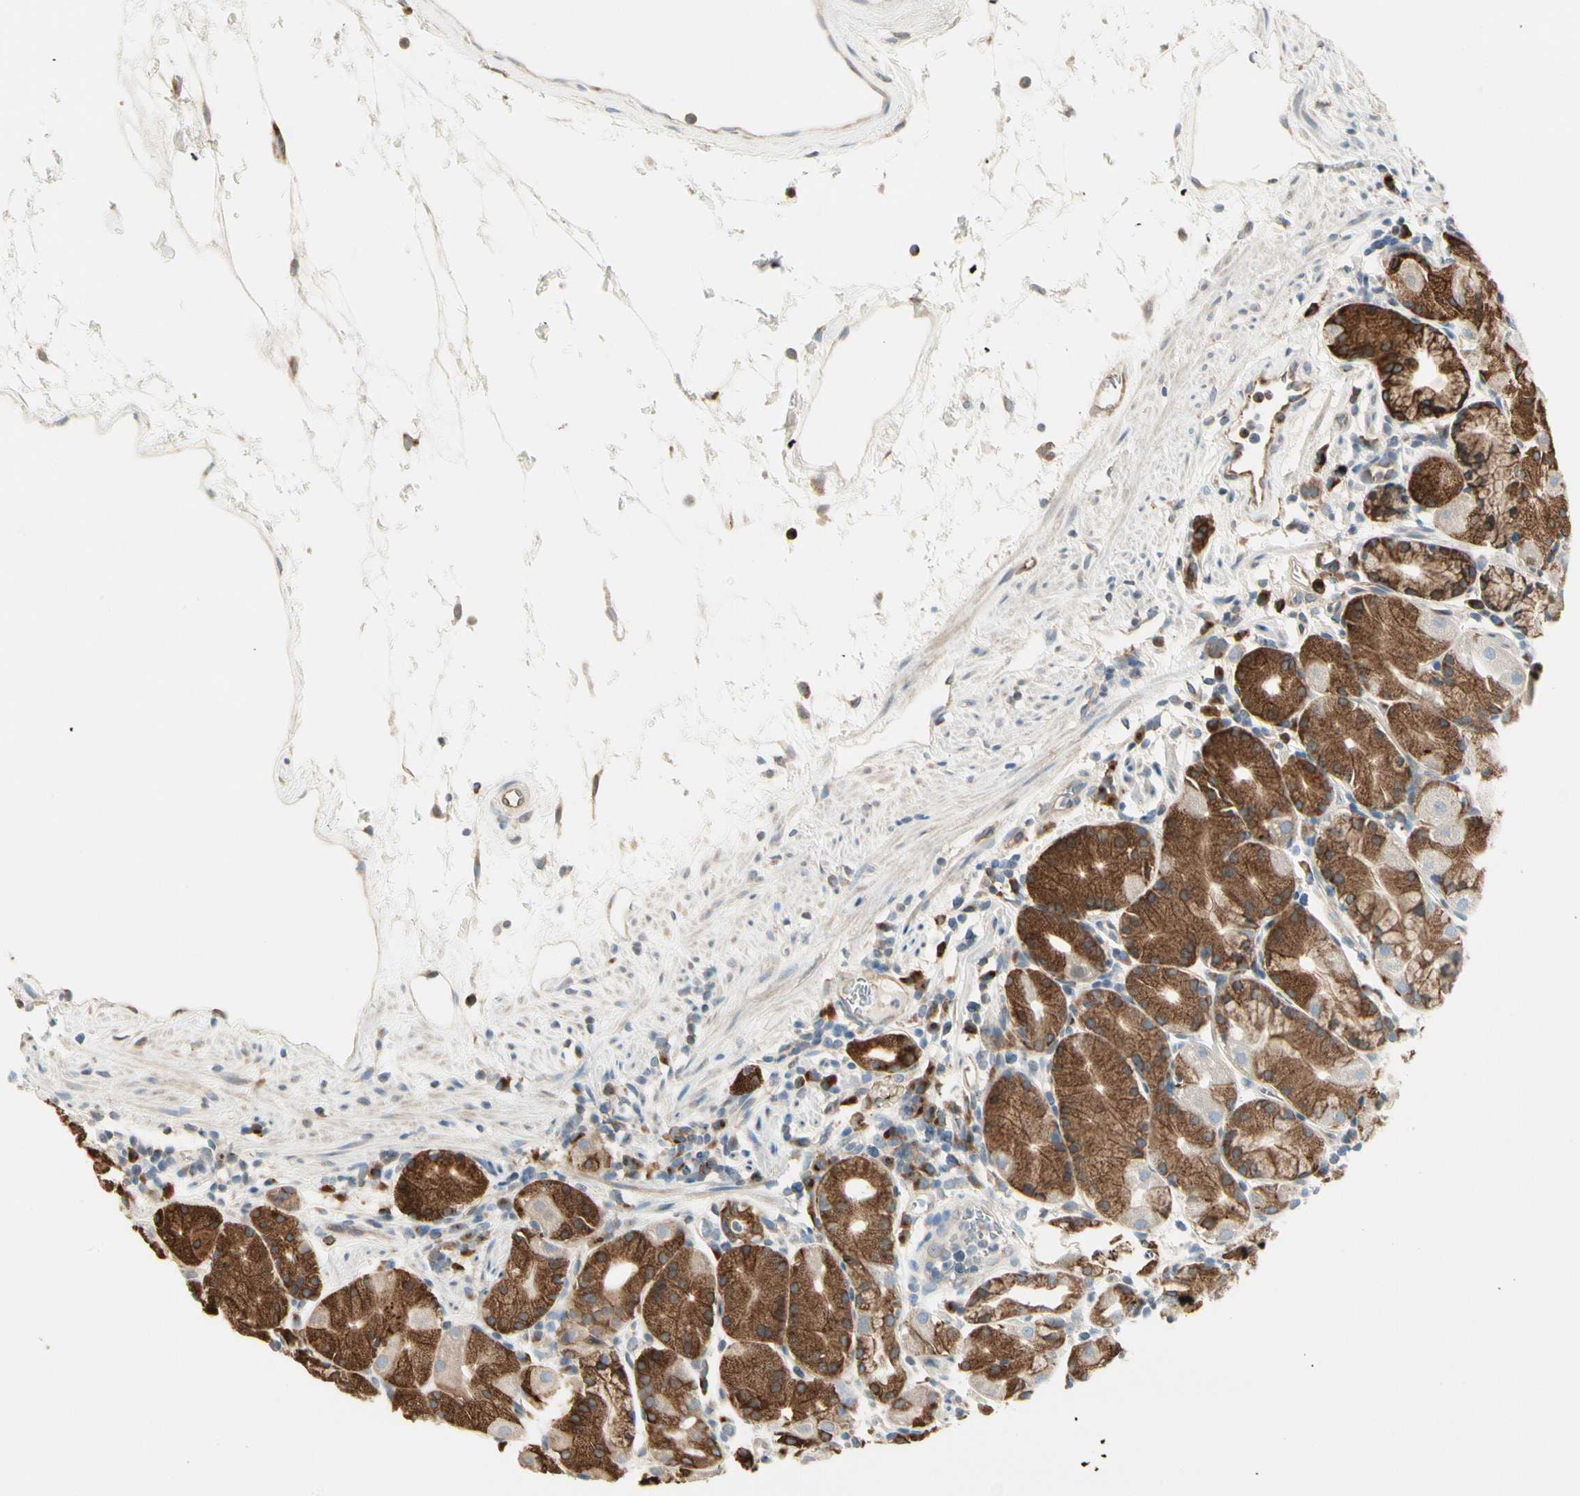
{"staining": {"intensity": "strong", "quantity": "25%-75%", "location": "cytoplasmic/membranous"}, "tissue": "stomach", "cell_type": "Glandular cells", "image_type": "normal", "snomed": [{"axis": "morphology", "description": "Normal tissue, NOS"}, {"axis": "topography", "description": "Stomach"}, {"axis": "topography", "description": "Stomach, lower"}], "caption": "Immunohistochemistry (DAB) staining of benign stomach demonstrates strong cytoplasmic/membranous protein staining in approximately 25%-75% of glandular cells. The protein is shown in brown color, while the nuclei are stained blue.", "gene": "NUCB2", "patient": {"sex": "female", "age": 75}}